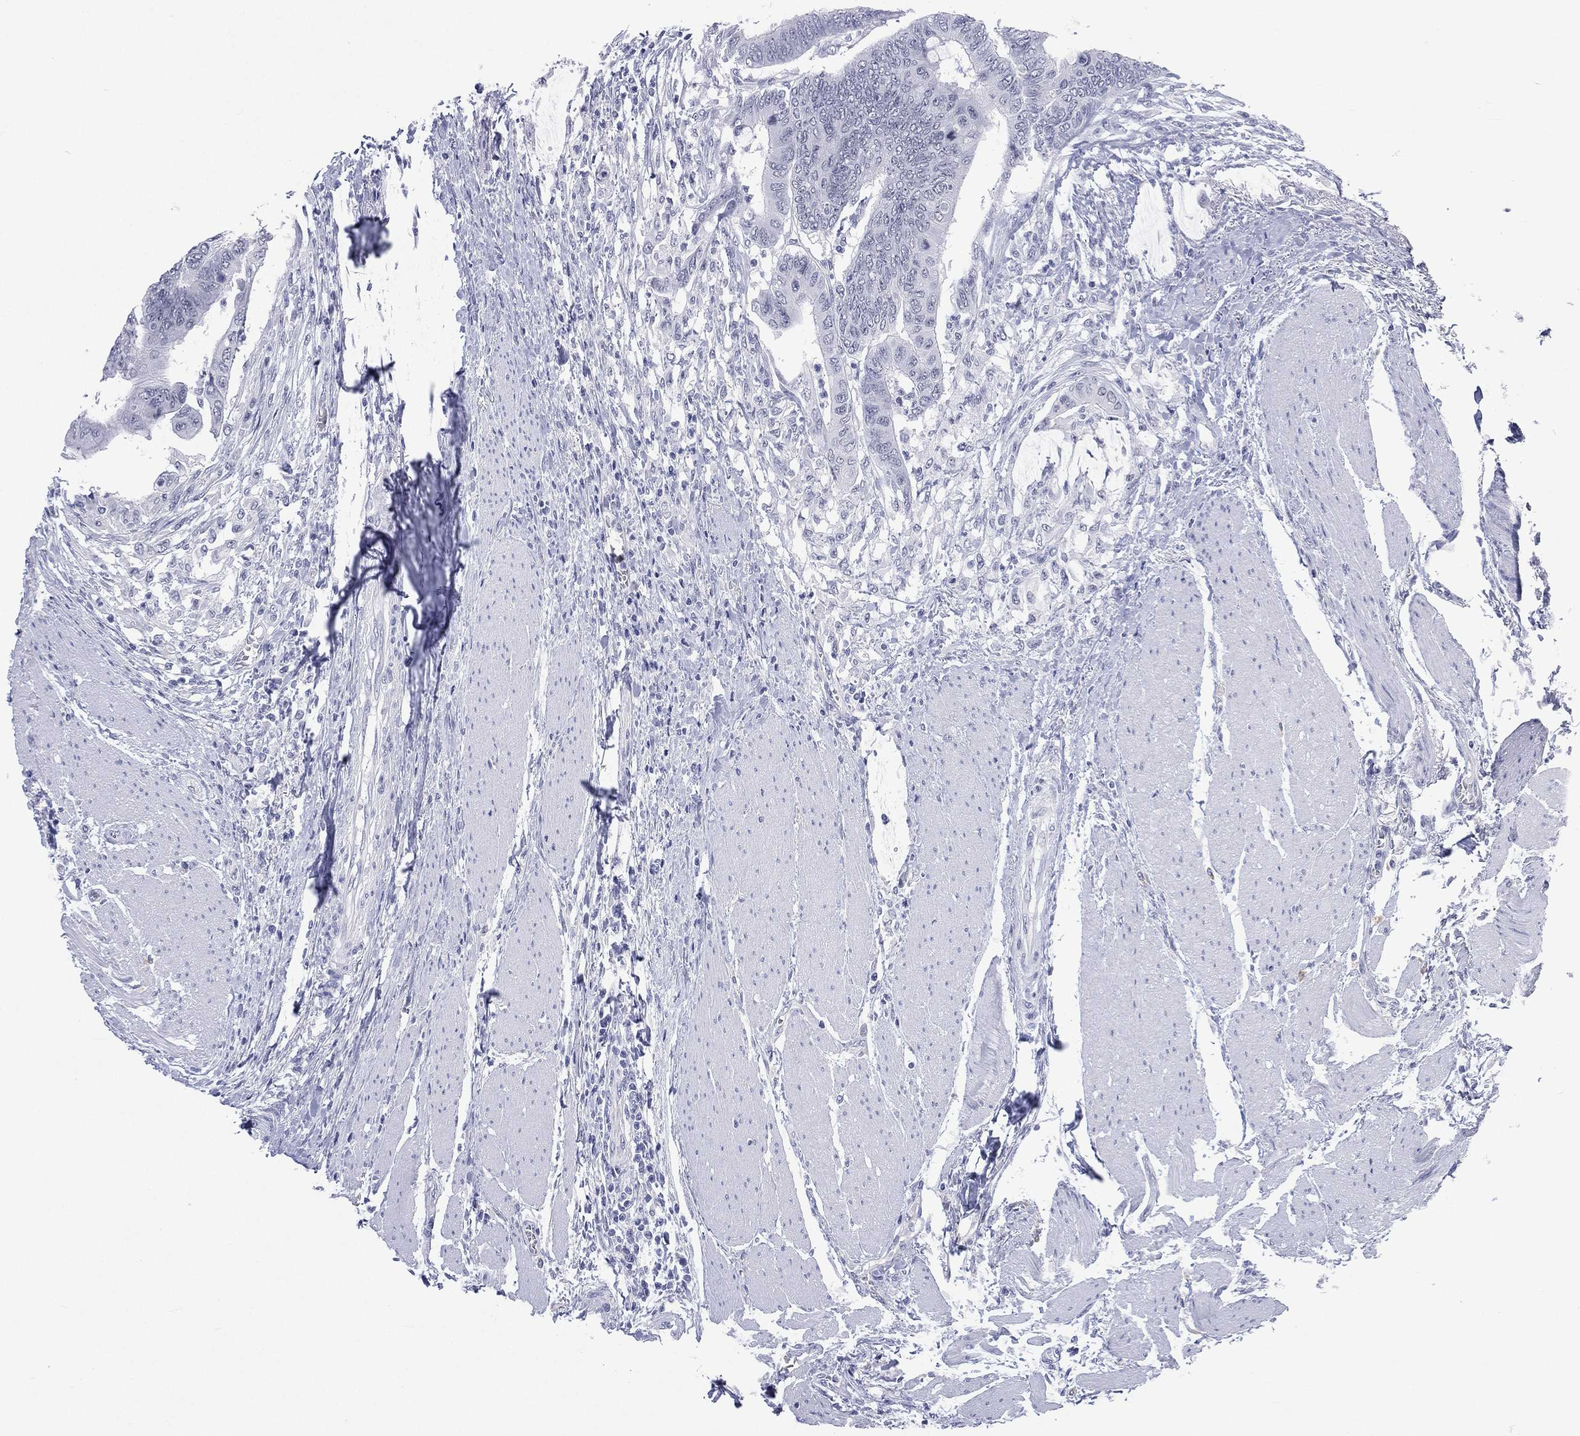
{"staining": {"intensity": "negative", "quantity": "none", "location": "none"}, "tissue": "colorectal cancer", "cell_type": "Tumor cells", "image_type": "cancer", "snomed": [{"axis": "morphology", "description": "Normal tissue, NOS"}, {"axis": "morphology", "description": "Adenocarcinoma, NOS"}, {"axis": "topography", "description": "Rectum"}, {"axis": "topography", "description": "Peripheral nerve tissue"}], "caption": "The histopathology image exhibits no significant positivity in tumor cells of colorectal adenocarcinoma. (DAB immunohistochemistry, high magnification).", "gene": "SSX1", "patient": {"sex": "male", "age": 92}}